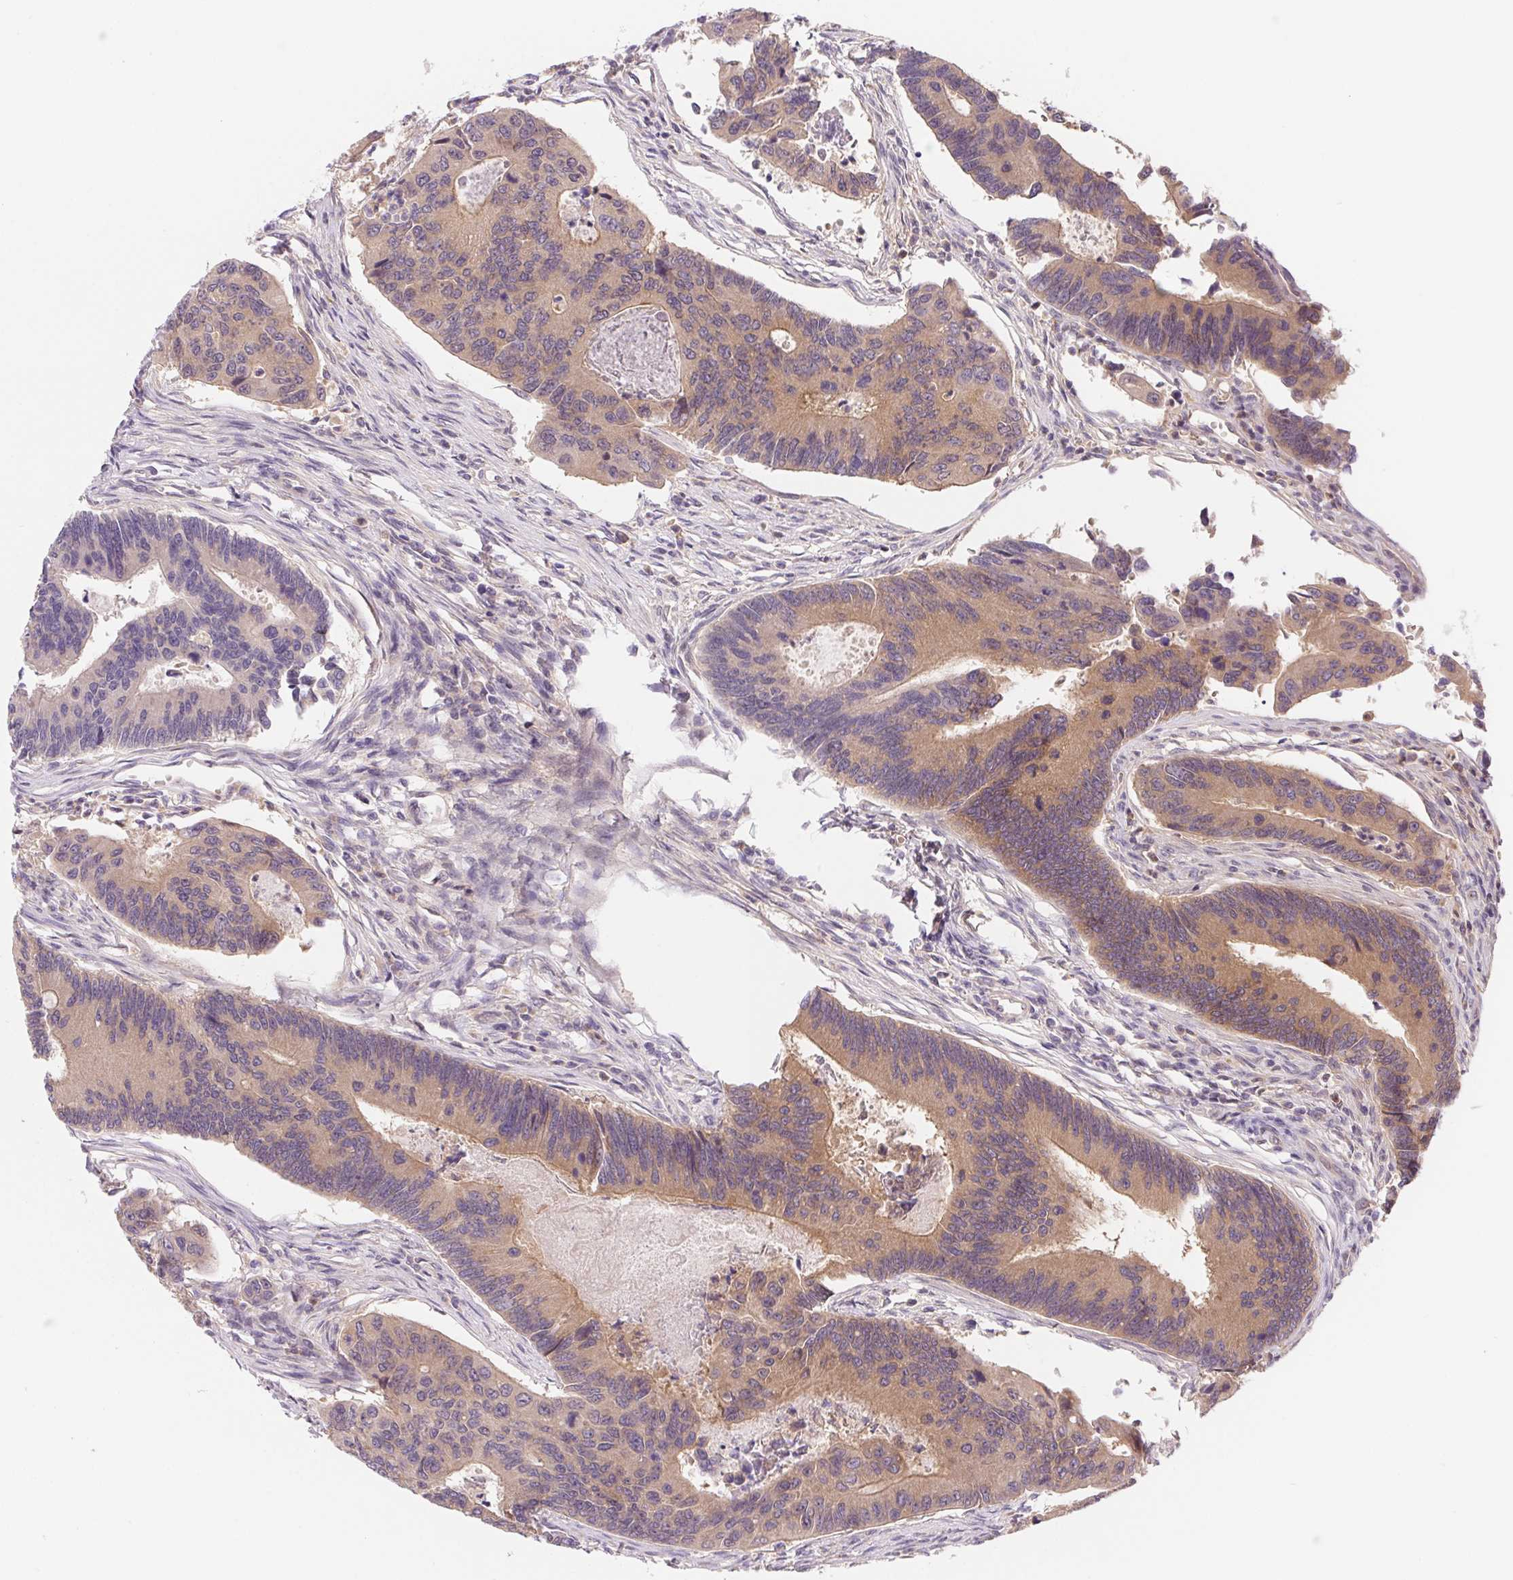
{"staining": {"intensity": "weak", "quantity": "25%-75%", "location": "cytoplasmic/membranous"}, "tissue": "colorectal cancer", "cell_type": "Tumor cells", "image_type": "cancer", "snomed": [{"axis": "morphology", "description": "Adenocarcinoma, NOS"}, {"axis": "topography", "description": "Colon"}], "caption": "Protein analysis of colorectal cancer (adenocarcinoma) tissue displays weak cytoplasmic/membranous staining in about 25%-75% of tumor cells.", "gene": "PRKAA1", "patient": {"sex": "female", "age": 67}}